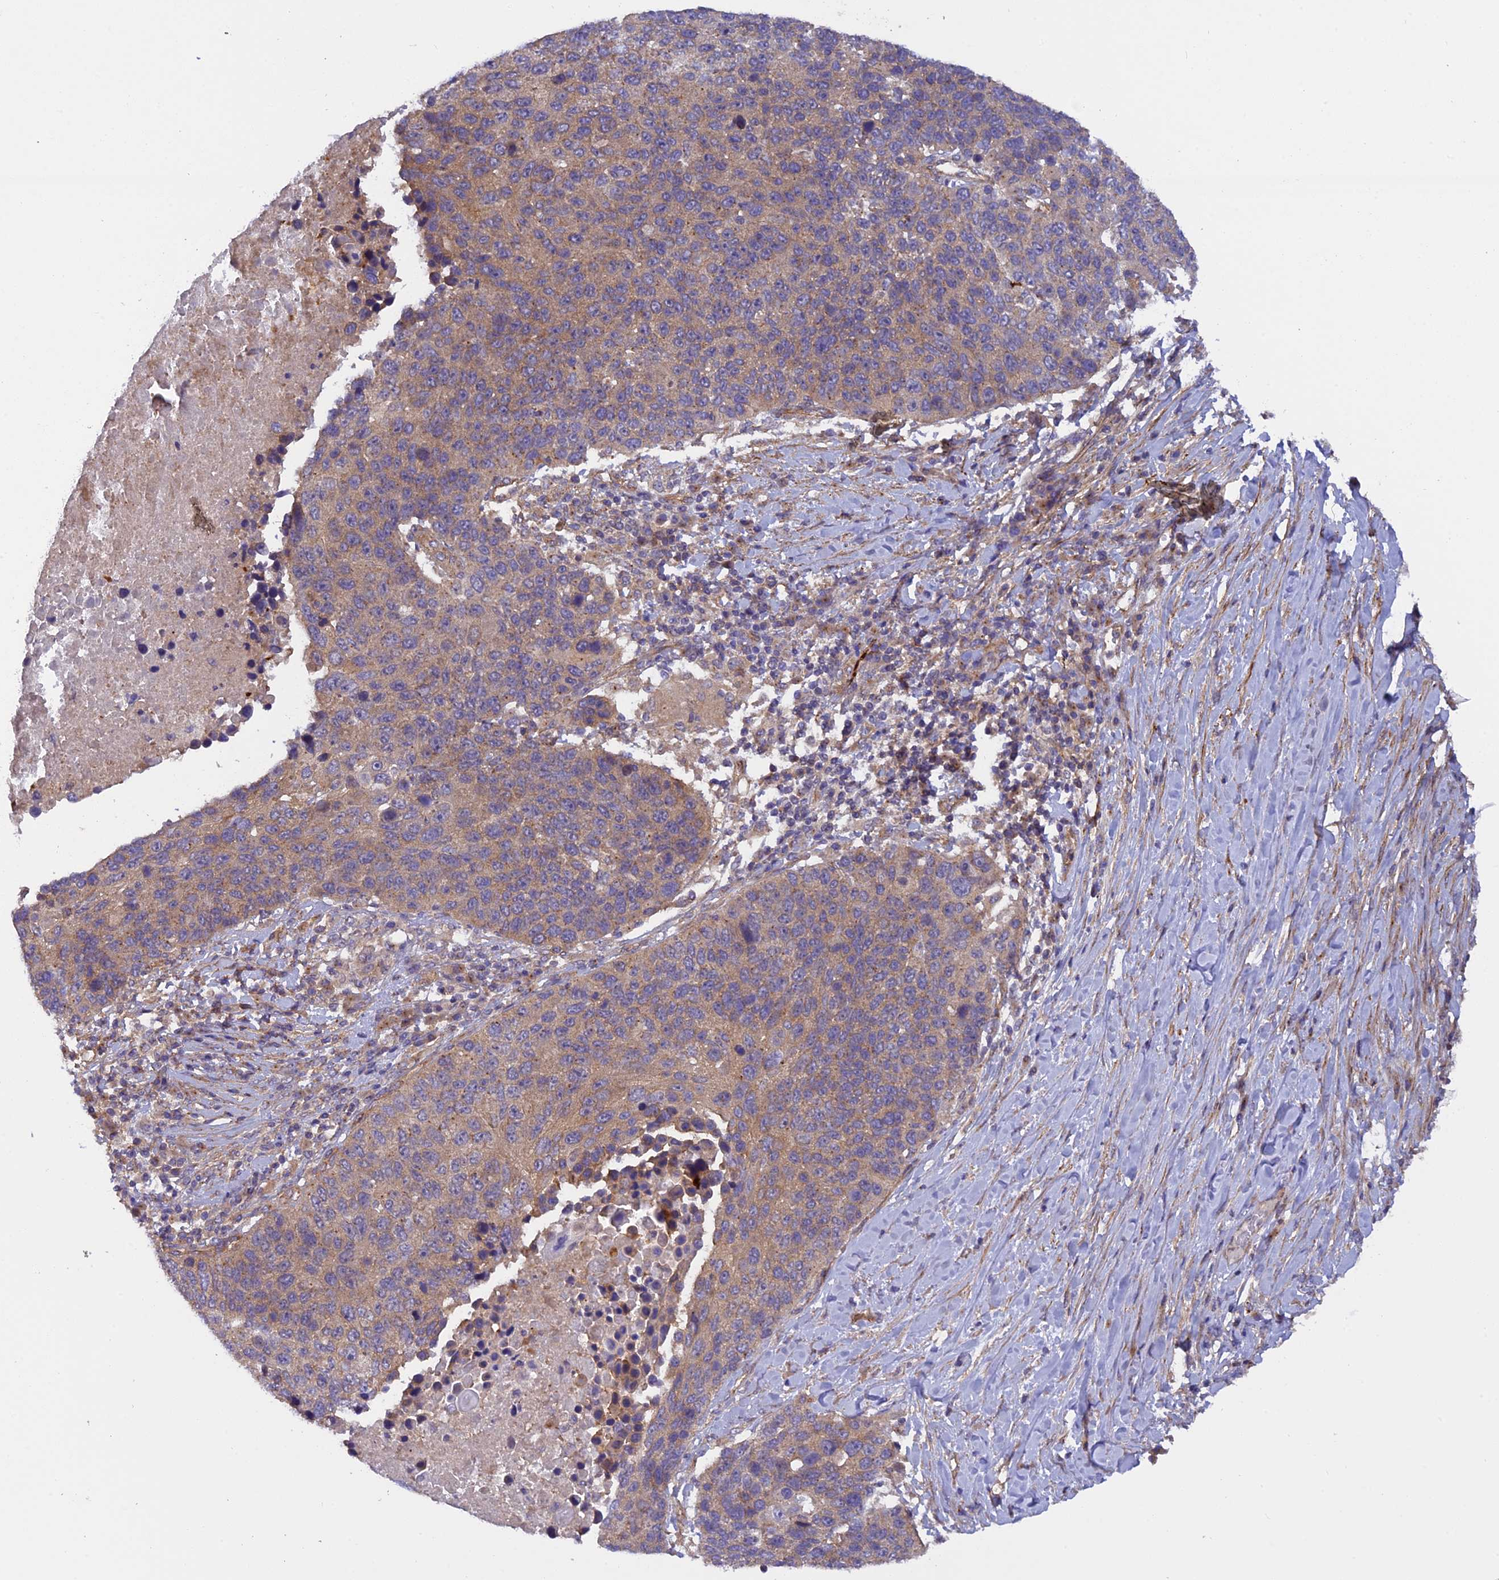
{"staining": {"intensity": "moderate", "quantity": ">75%", "location": "cytoplasmic/membranous"}, "tissue": "lung cancer", "cell_type": "Tumor cells", "image_type": "cancer", "snomed": [{"axis": "morphology", "description": "Normal tissue, NOS"}, {"axis": "morphology", "description": "Squamous cell carcinoma, NOS"}, {"axis": "topography", "description": "Lymph node"}, {"axis": "topography", "description": "Lung"}], "caption": "Human lung cancer (squamous cell carcinoma) stained for a protein (brown) reveals moderate cytoplasmic/membranous positive expression in approximately >75% of tumor cells.", "gene": "ADAMTS15", "patient": {"sex": "male", "age": 66}}